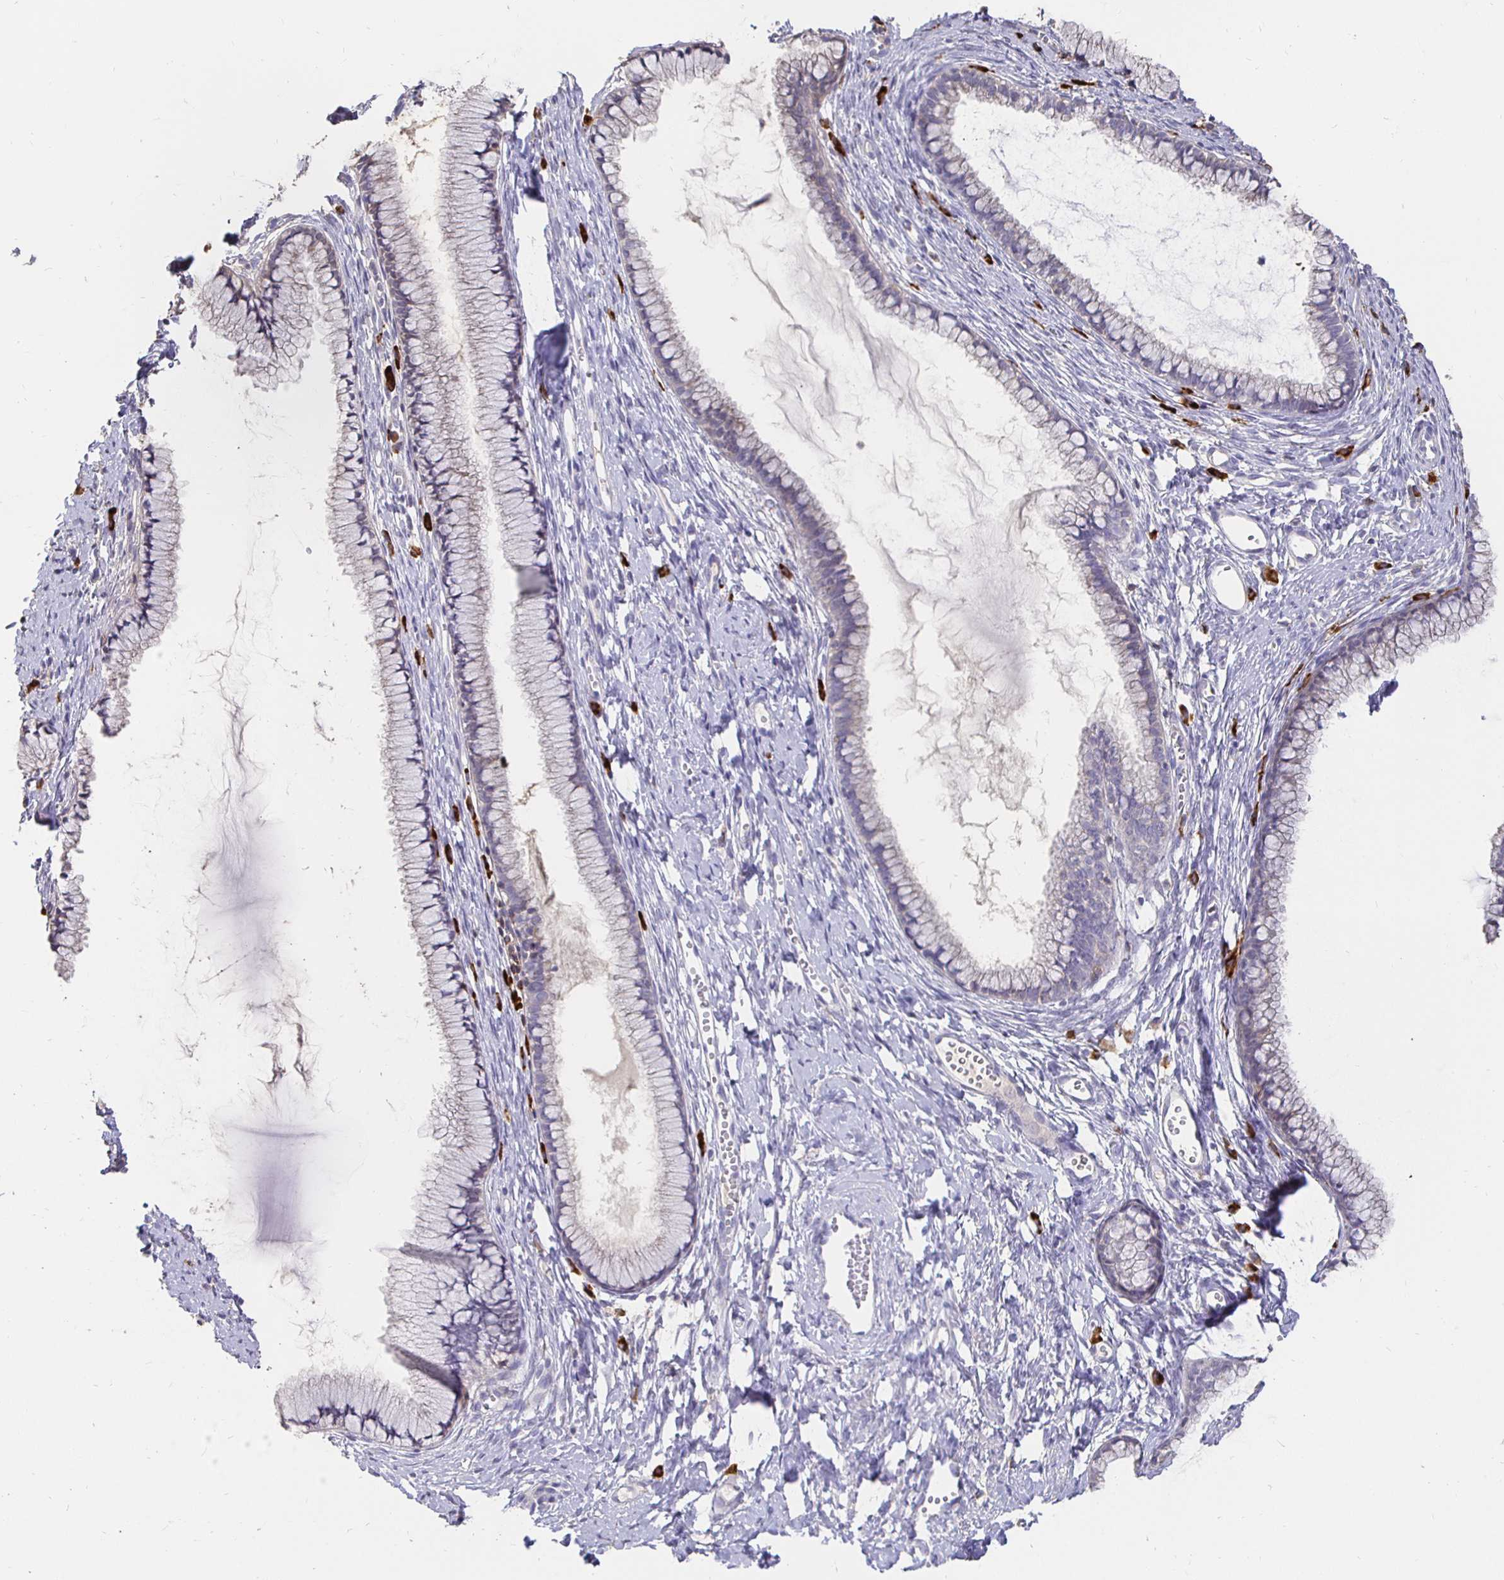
{"staining": {"intensity": "negative", "quantity": "none", "location": "none"}, "tissue": "cervix", "cell_type": "Glandular cells", "image_type": "normal", "snomed": [{"axis": "morphology", "description": "Normal tissue, NOS"}, {"axis": "topography", "description": "Cervix"}], "caption": "Micrograph shows no protein staining in glandular cells of normal cervix. (DAB (3,3'-diaminobenzidine) immunohistochemistry with hematoxylin counter stain).", "gene": "CXCR3", "patient": {"sex": "female", "age": 40}}